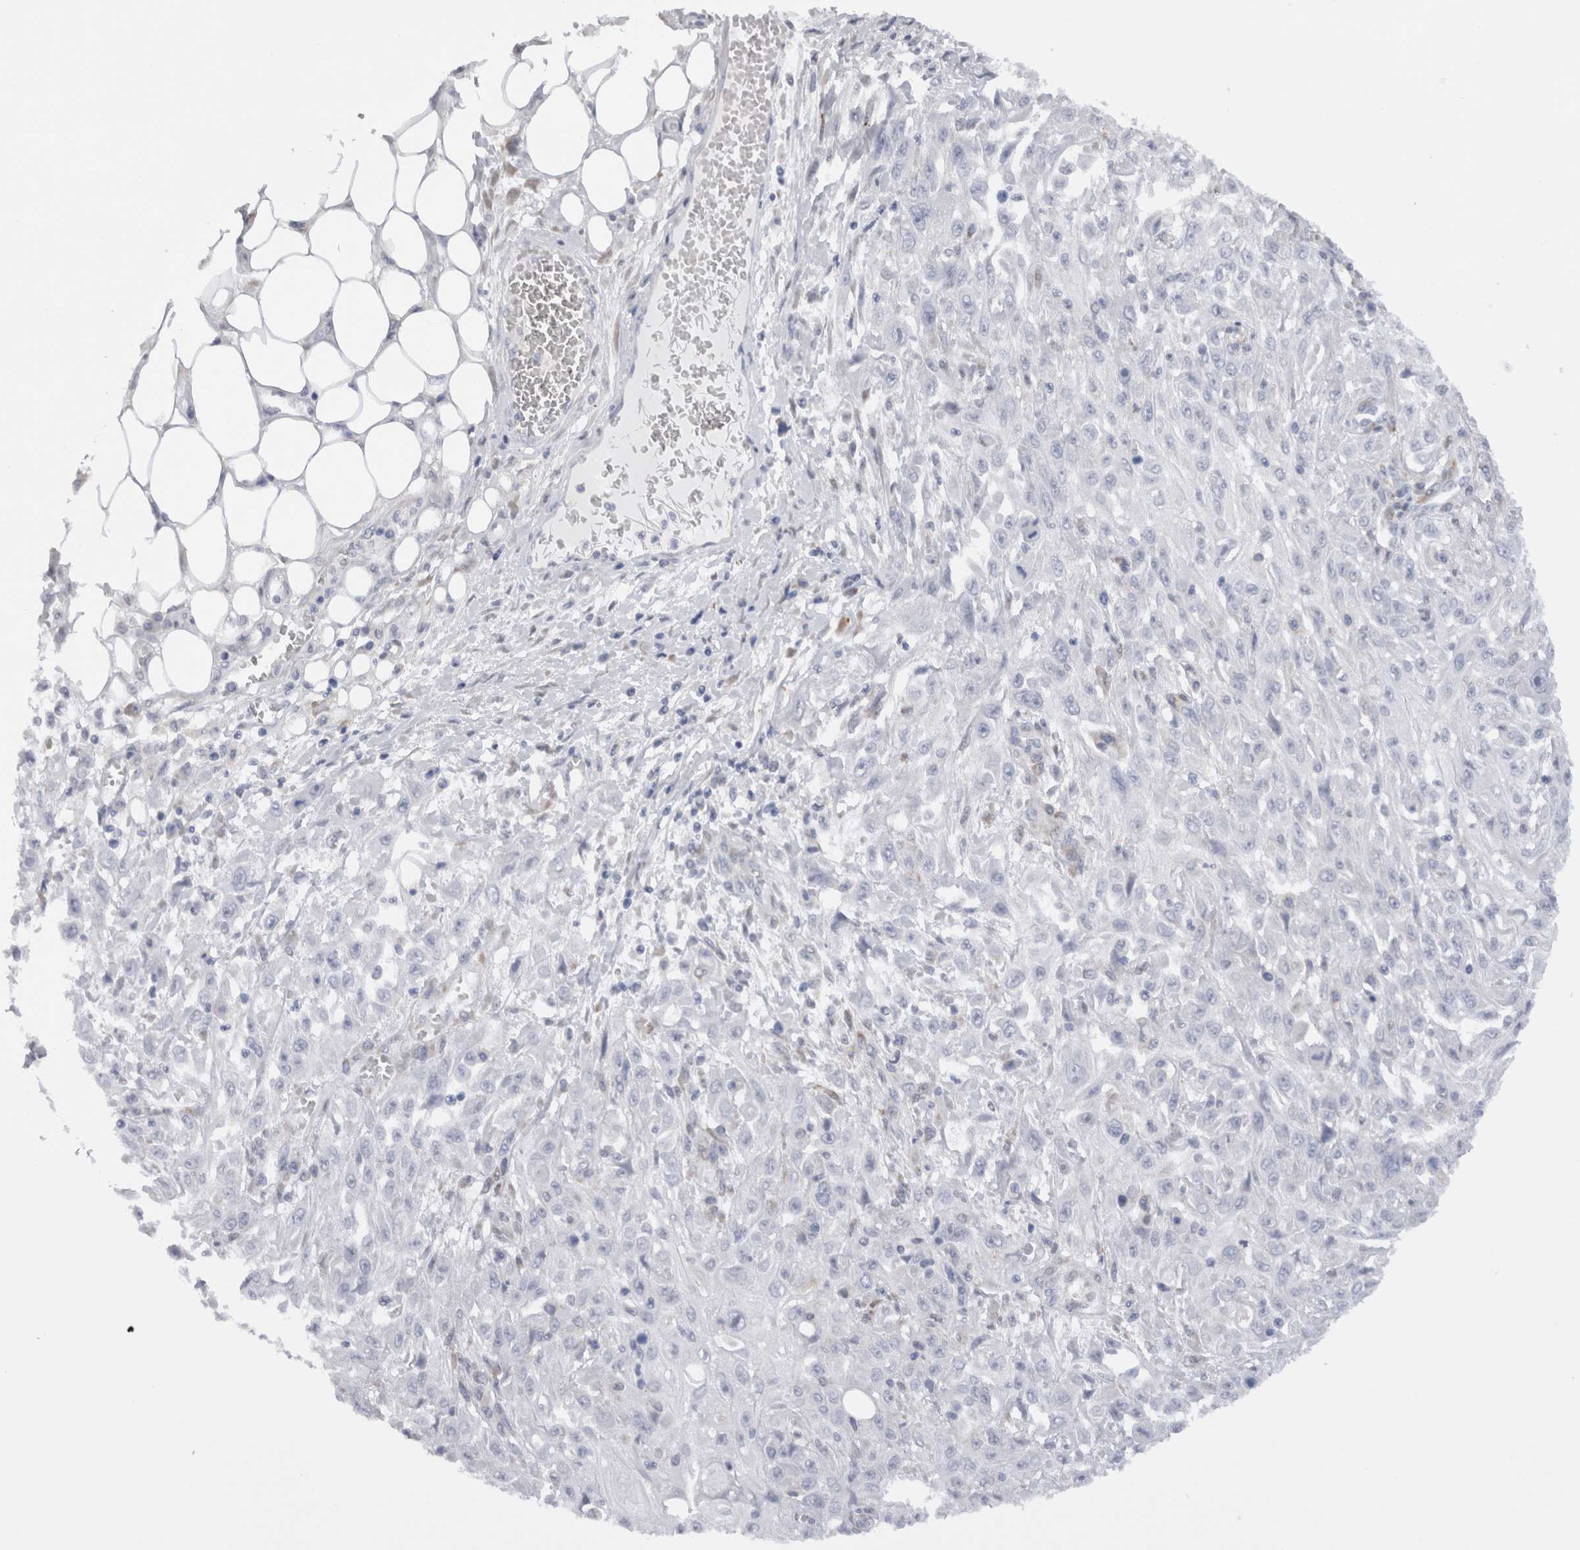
{"staining": {"intensity": "negative", "quantity": "none", "location": "none"}, "tissue": "skin cancer", "cell_type": "Tumor cells", "image_type": "cancer", "snomed": [{"axis": "morphology", "description": "Squamous cell carcinoma, NOS"}, {"axis": "morphology", "description": "Squamous cell carcinoma, metastatic, NOS"}, {"axis": "topography", "description": "Skin"}, {"axis": "topography", "description": "Lymph node"}], "caption": "This is a photomicrograph of immunohistochemistry (IHC) staining of squamous cell carcinoma (skin), which shows no staining in tumor cells.", "gene": "VCPIP1", "patient": {"sex": "male", "age": 75}}